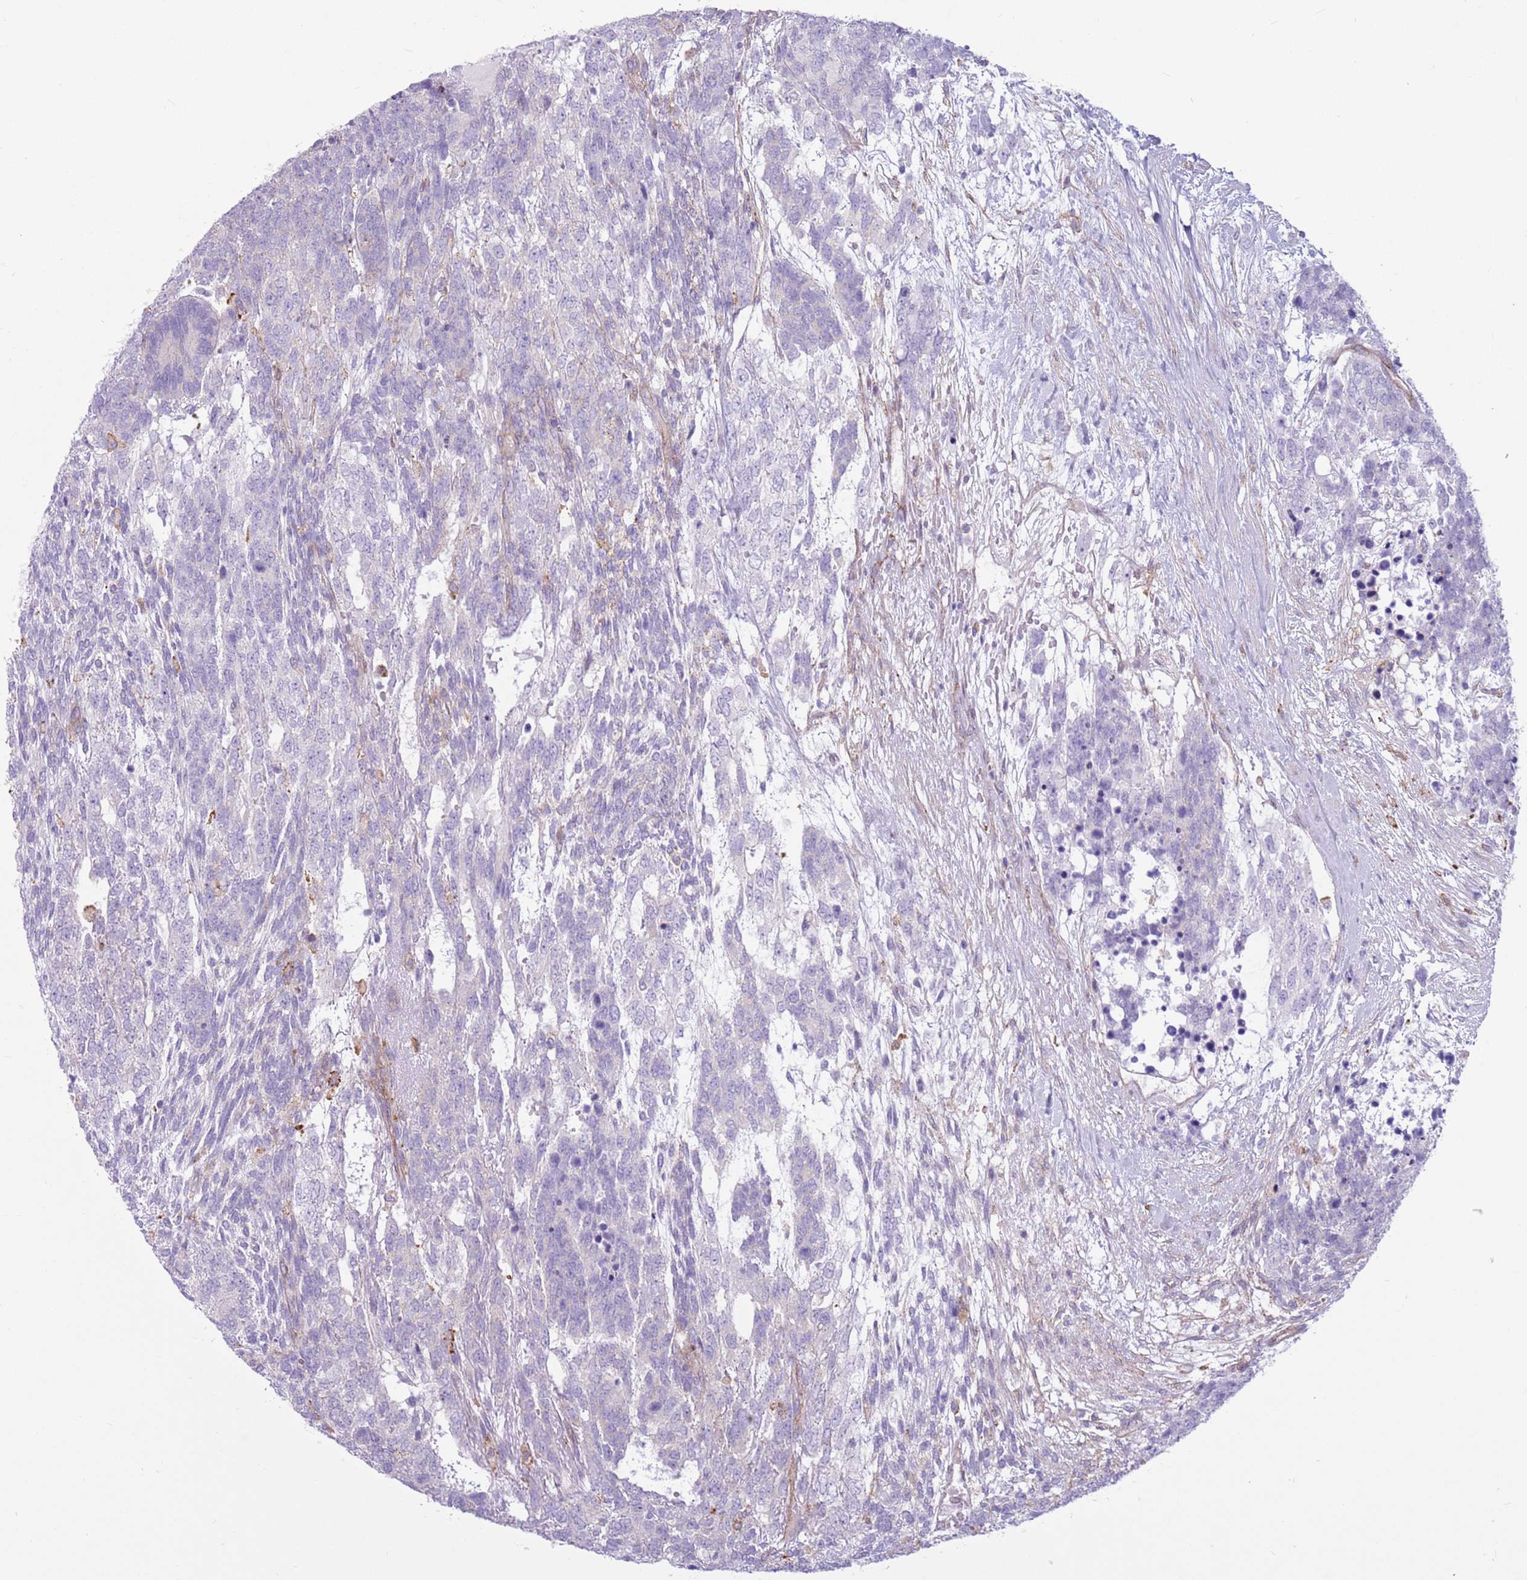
{"staining": {"intensity": "negative", "quantity": "none", "location": "none"}, "tissue": "testis cancer", "cell_type": "Tumor cells", "image_type": "cancer", "snomed": [{"axis": "morphology", "description": "Carcinoma, Embryonal, NOS"}, {"axis": "topography", "description": "Testis"}], "caption": "Photomicrograph shows no protein staining in tumor cells of testis cancer tissue.", "gene": "SNX6", "patient": {"sex": "male", "age": 23}}